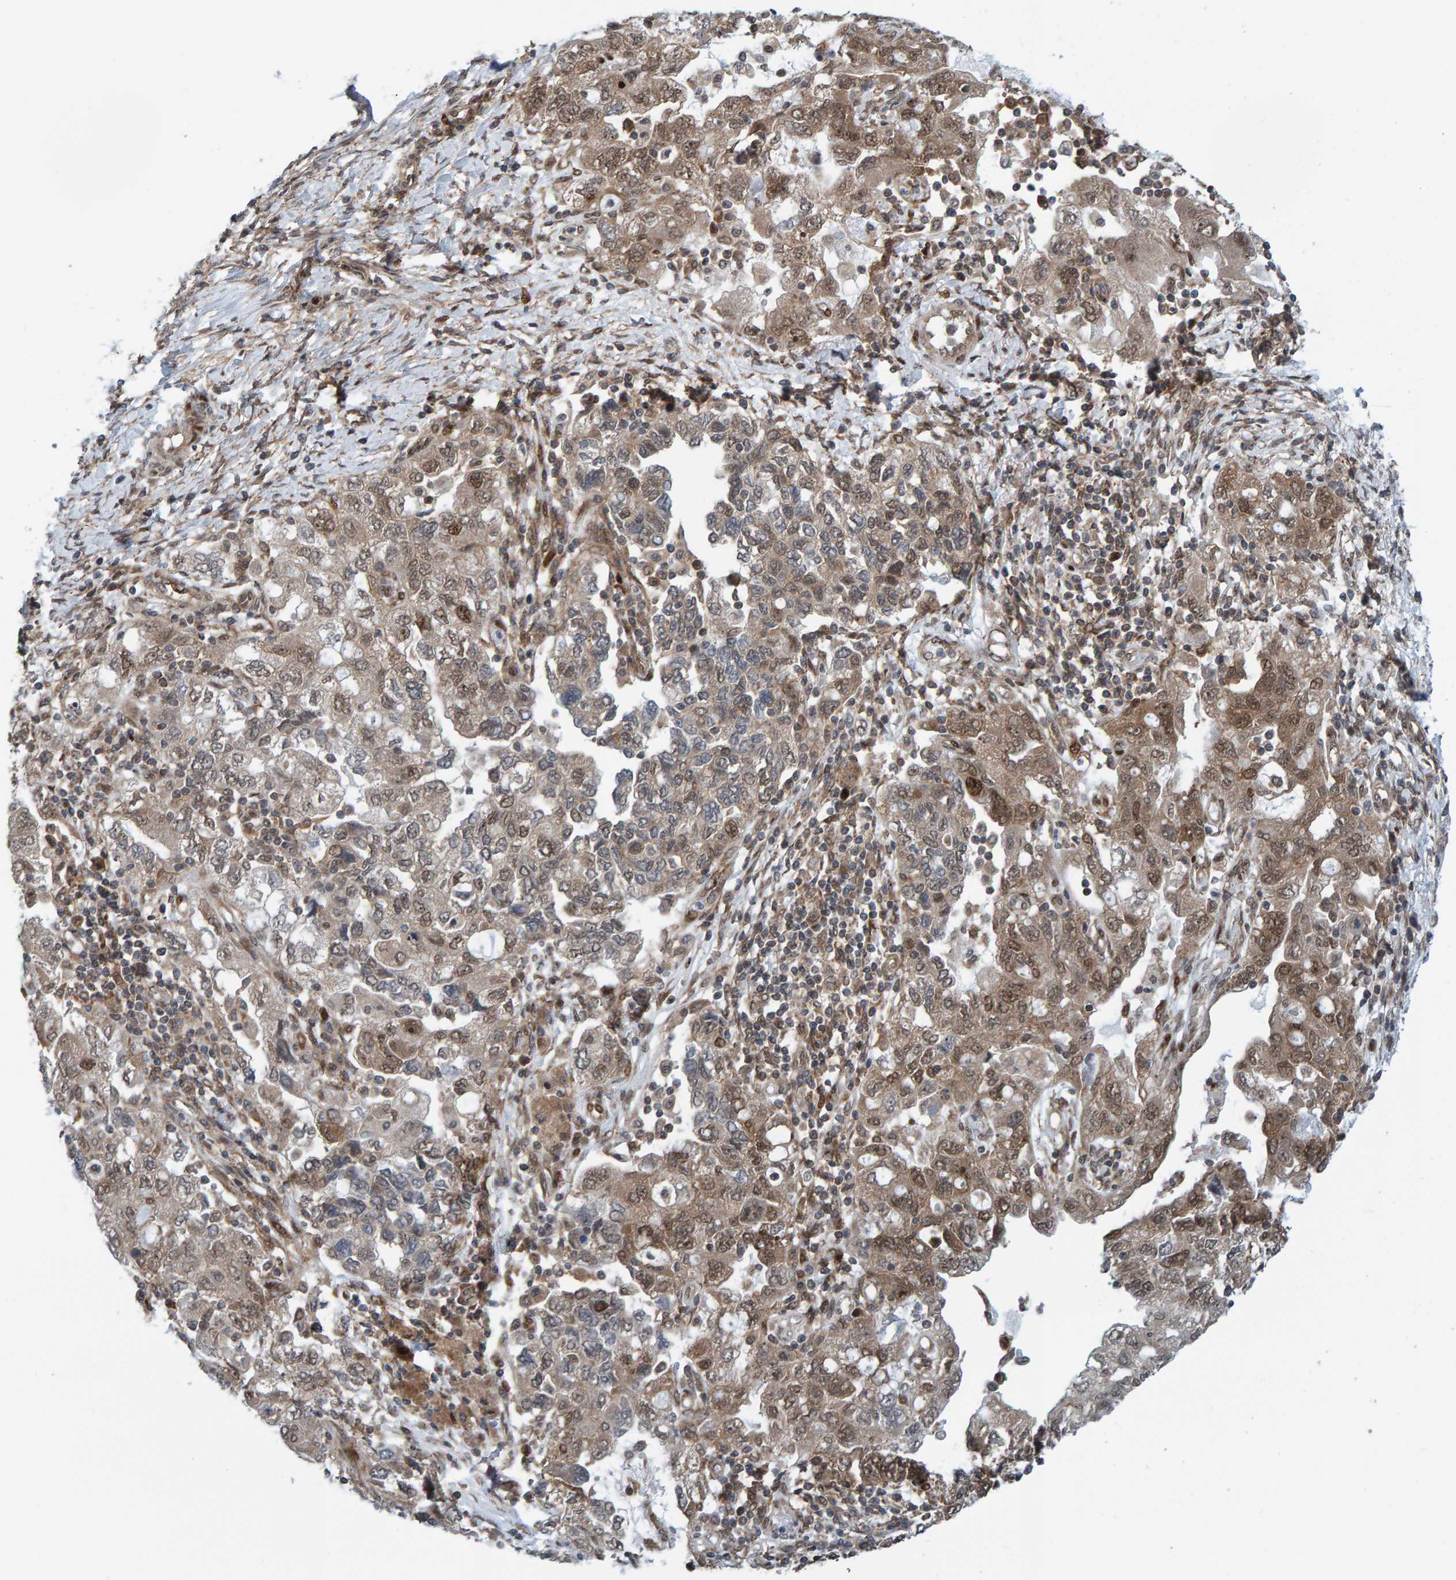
{"staining": {"intensity": "weak", "quantity": ">75%", "location": "cytoplasmic/membranous,nuclear"}, "tissue": "ovarian cancer", "cell_type": "Tumor cells", "image_type": "cancer", "snomed": [{"axis": "morphology", "description": "Carcinoma, NOS"}, {"axis": "morphology", "description": "Cystadenocarcinoma, serous, NOS"}, {"axis": "topography", "description": "Ovary"}], "caption": "Protein expression analysis of human ovarian cancer (carcinoma) reveals weak cytoplasmic/membranous and nuclear expression in approximately >75% of tumor cells.", "gene": "ZNF366", "patient": {"sex": "female", "age": 69}}